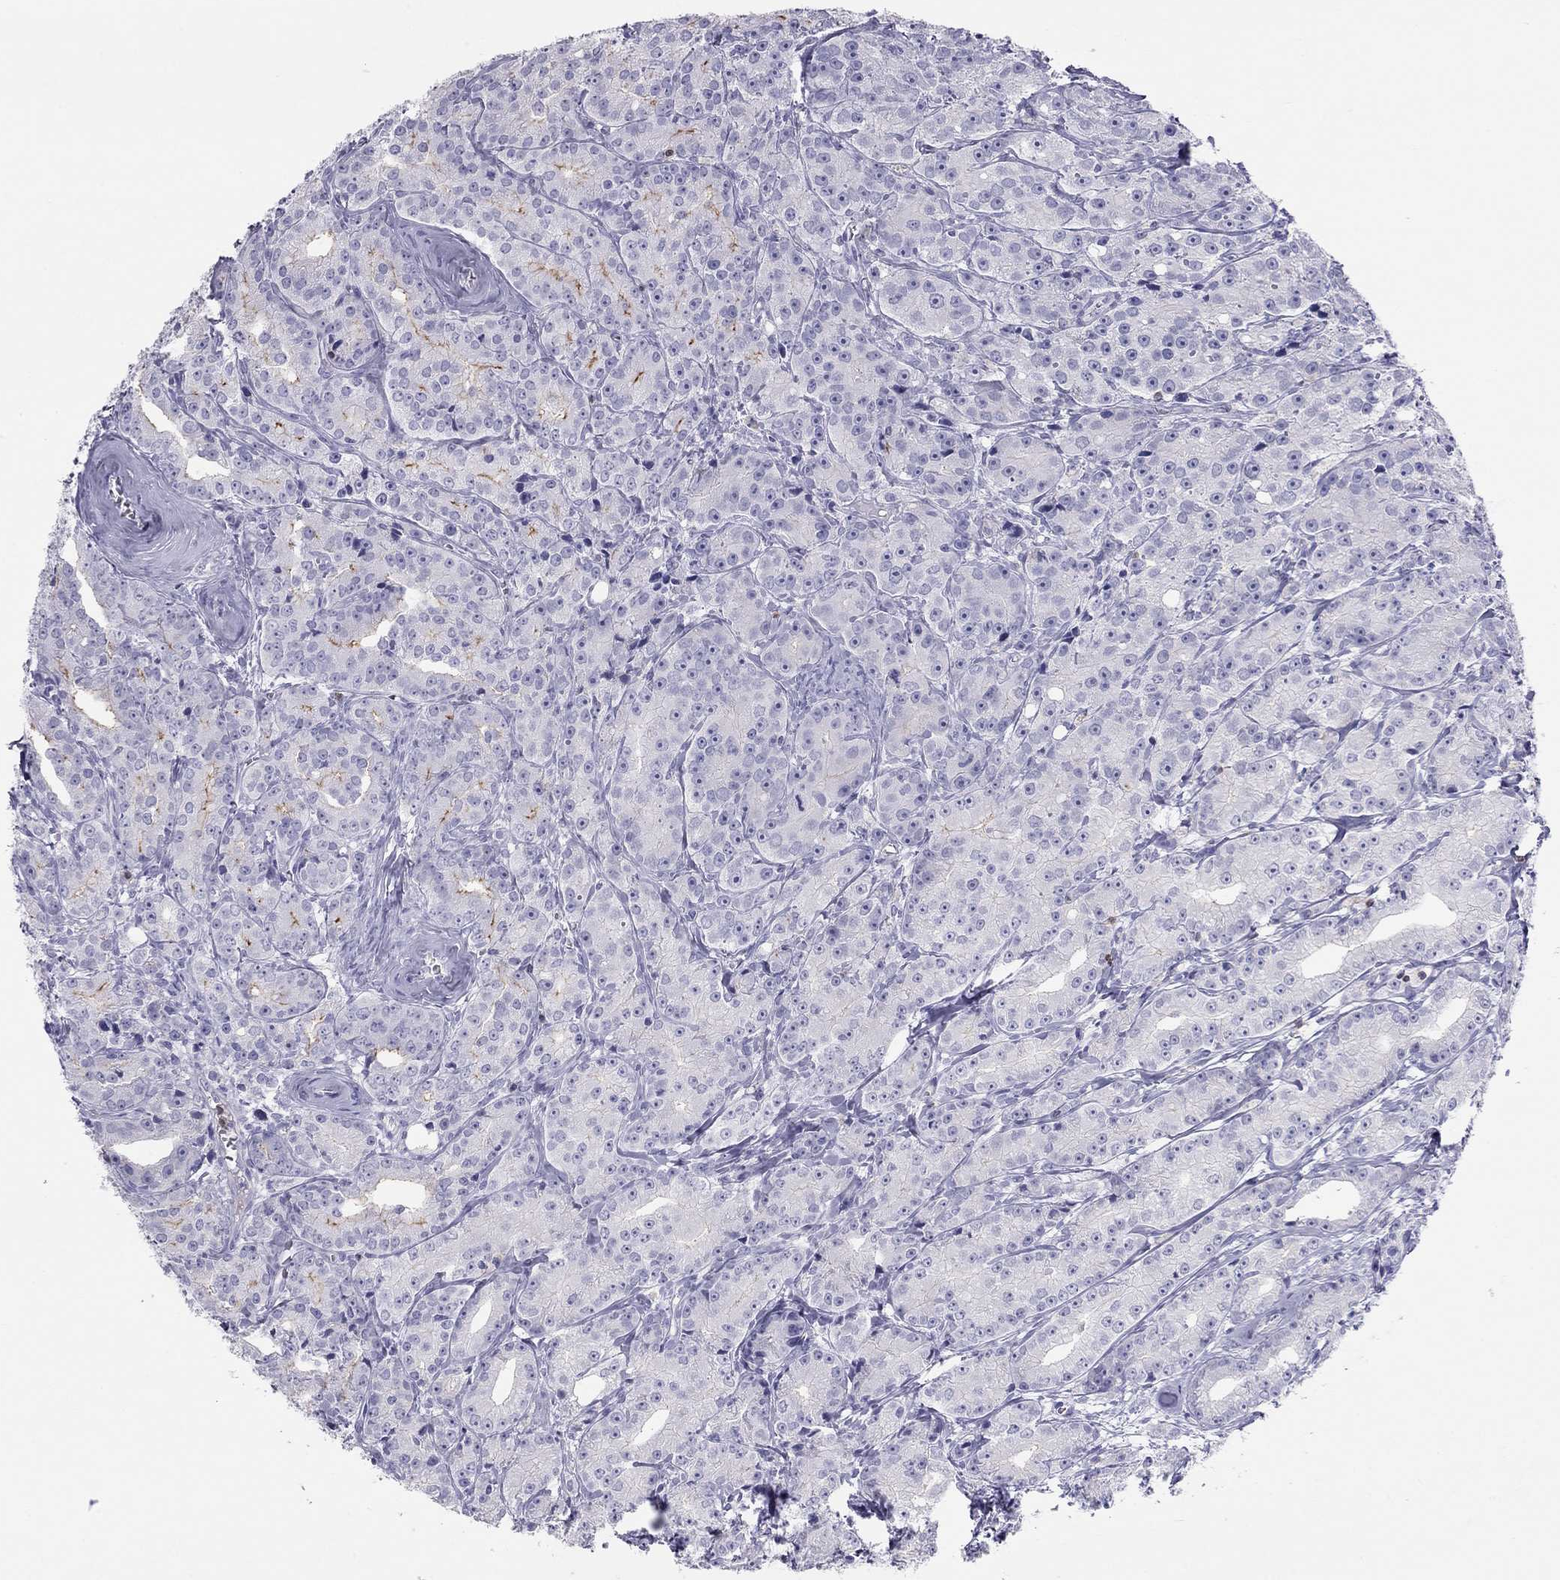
{"staining": {"intensity": "negative", "quantity": "none", "location": "none"}, "tissue": "prostate cancer", "cell_type": "Tumor cells", "image_type": "cancer", "snomed": [{"axis": "morphology", "description": "Adenocarcinoma, Medium grade"}, {"axis": "topography", "description": "Prostate"}], "caption": "High power microscopy micrograph of an IHC micrograph of prostate adenocarcinoma (medium-grade), revealing no significant staining in tumor cells.", "gene": "SH2D2A", "patient": {"sex": "male", "age": 74}}